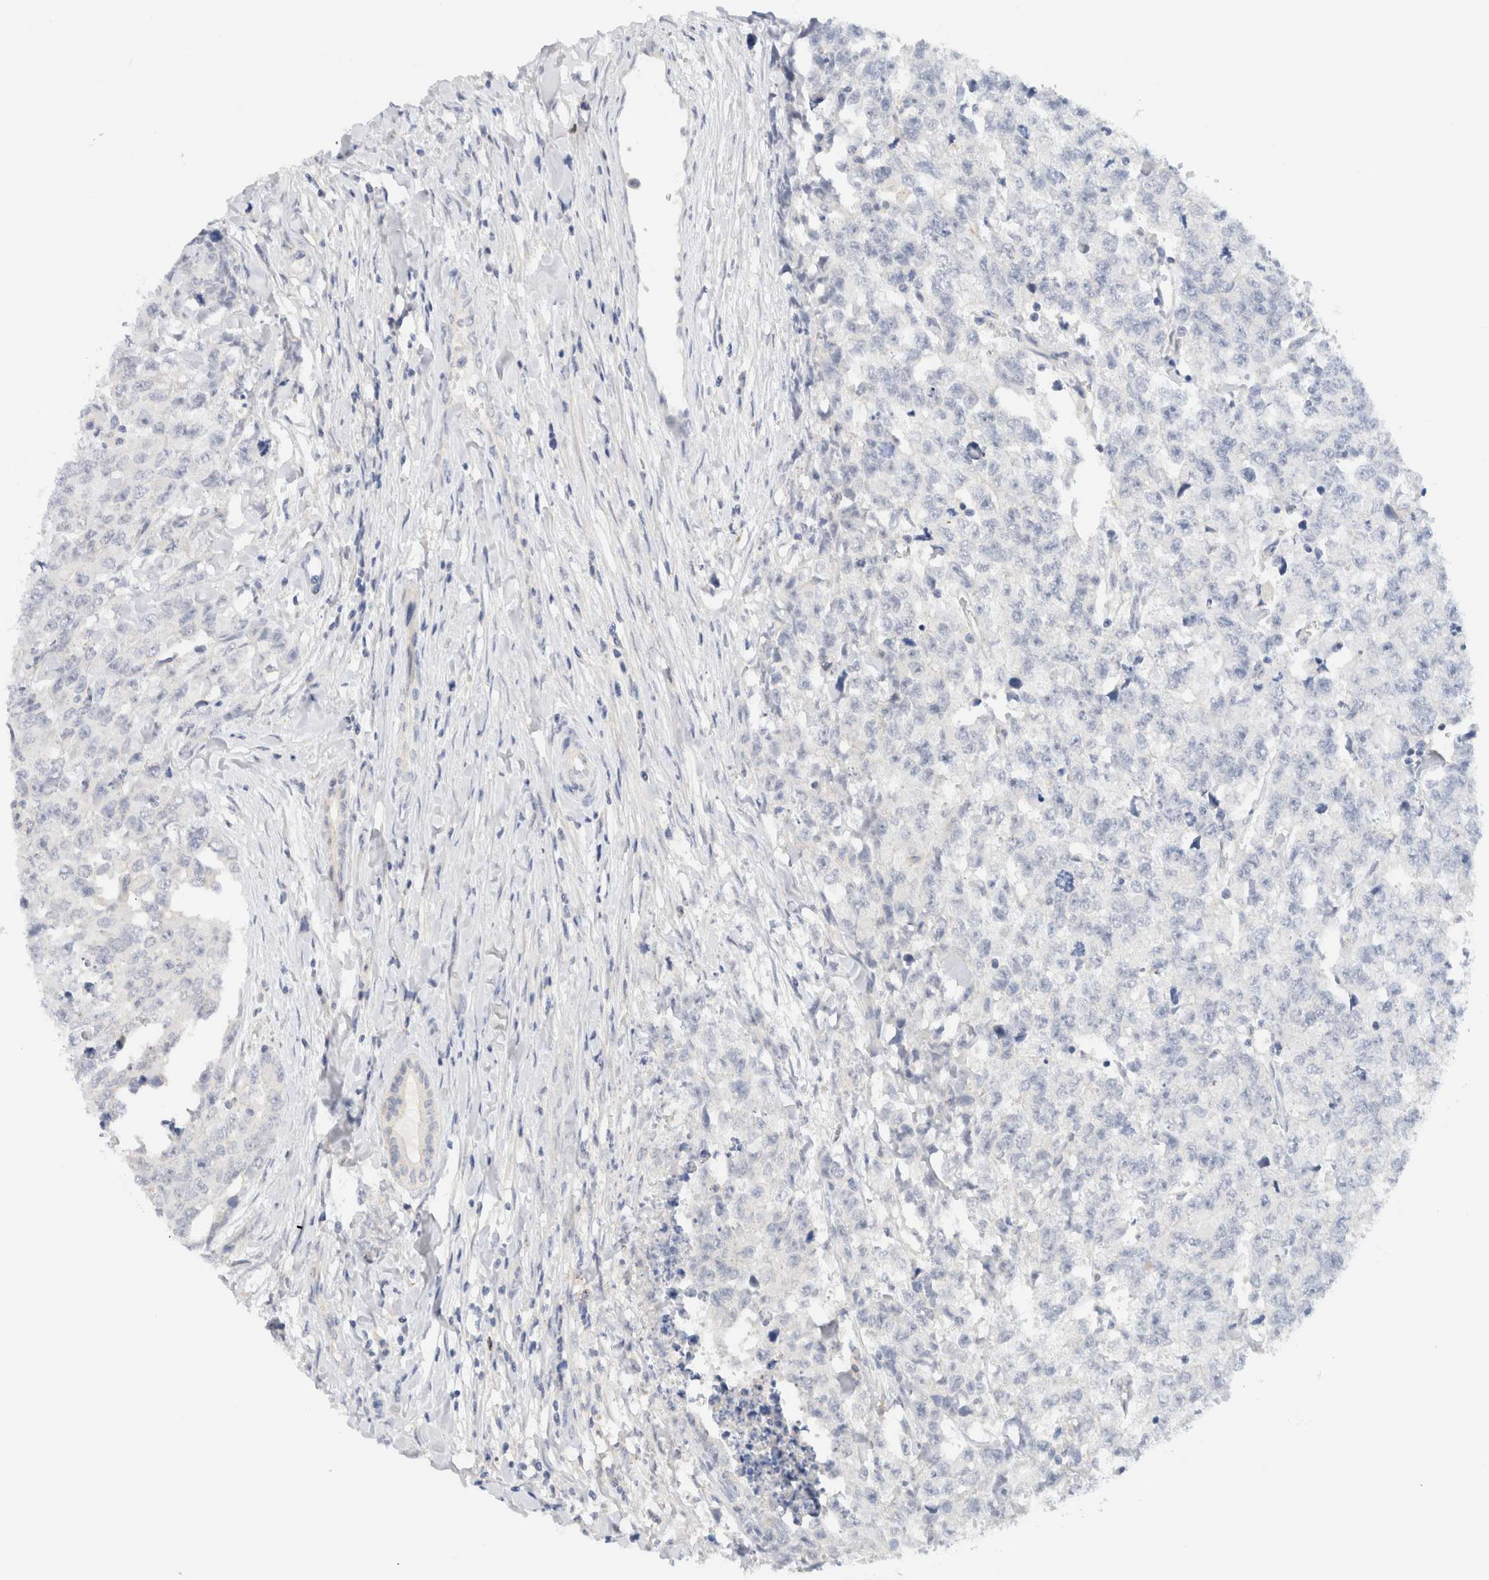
{"staining": {"intensity": "negative", "quantity": "none", "location": "none"}, "tissue": "testis cancer", "cell_type": "Tumor cells", "image_type": "cancer", "snomed": [{"axis": "morphology", "description": "Carcinoma, Embryonal, NOS"}, {"axis": "topography", "description": "Testis"}], "caption": "Protein analysis of embryonal carcinoma (testis) displays no significant expression in tumor cells. Brightfield microscopy of IHC stained with DAB (3,3'-diaminobenzidine) (brown) and hematoxylin (blue), captured at high magnification.", "gene": "SDR16C5", "patient": {"sex": "male", "age": 28}}